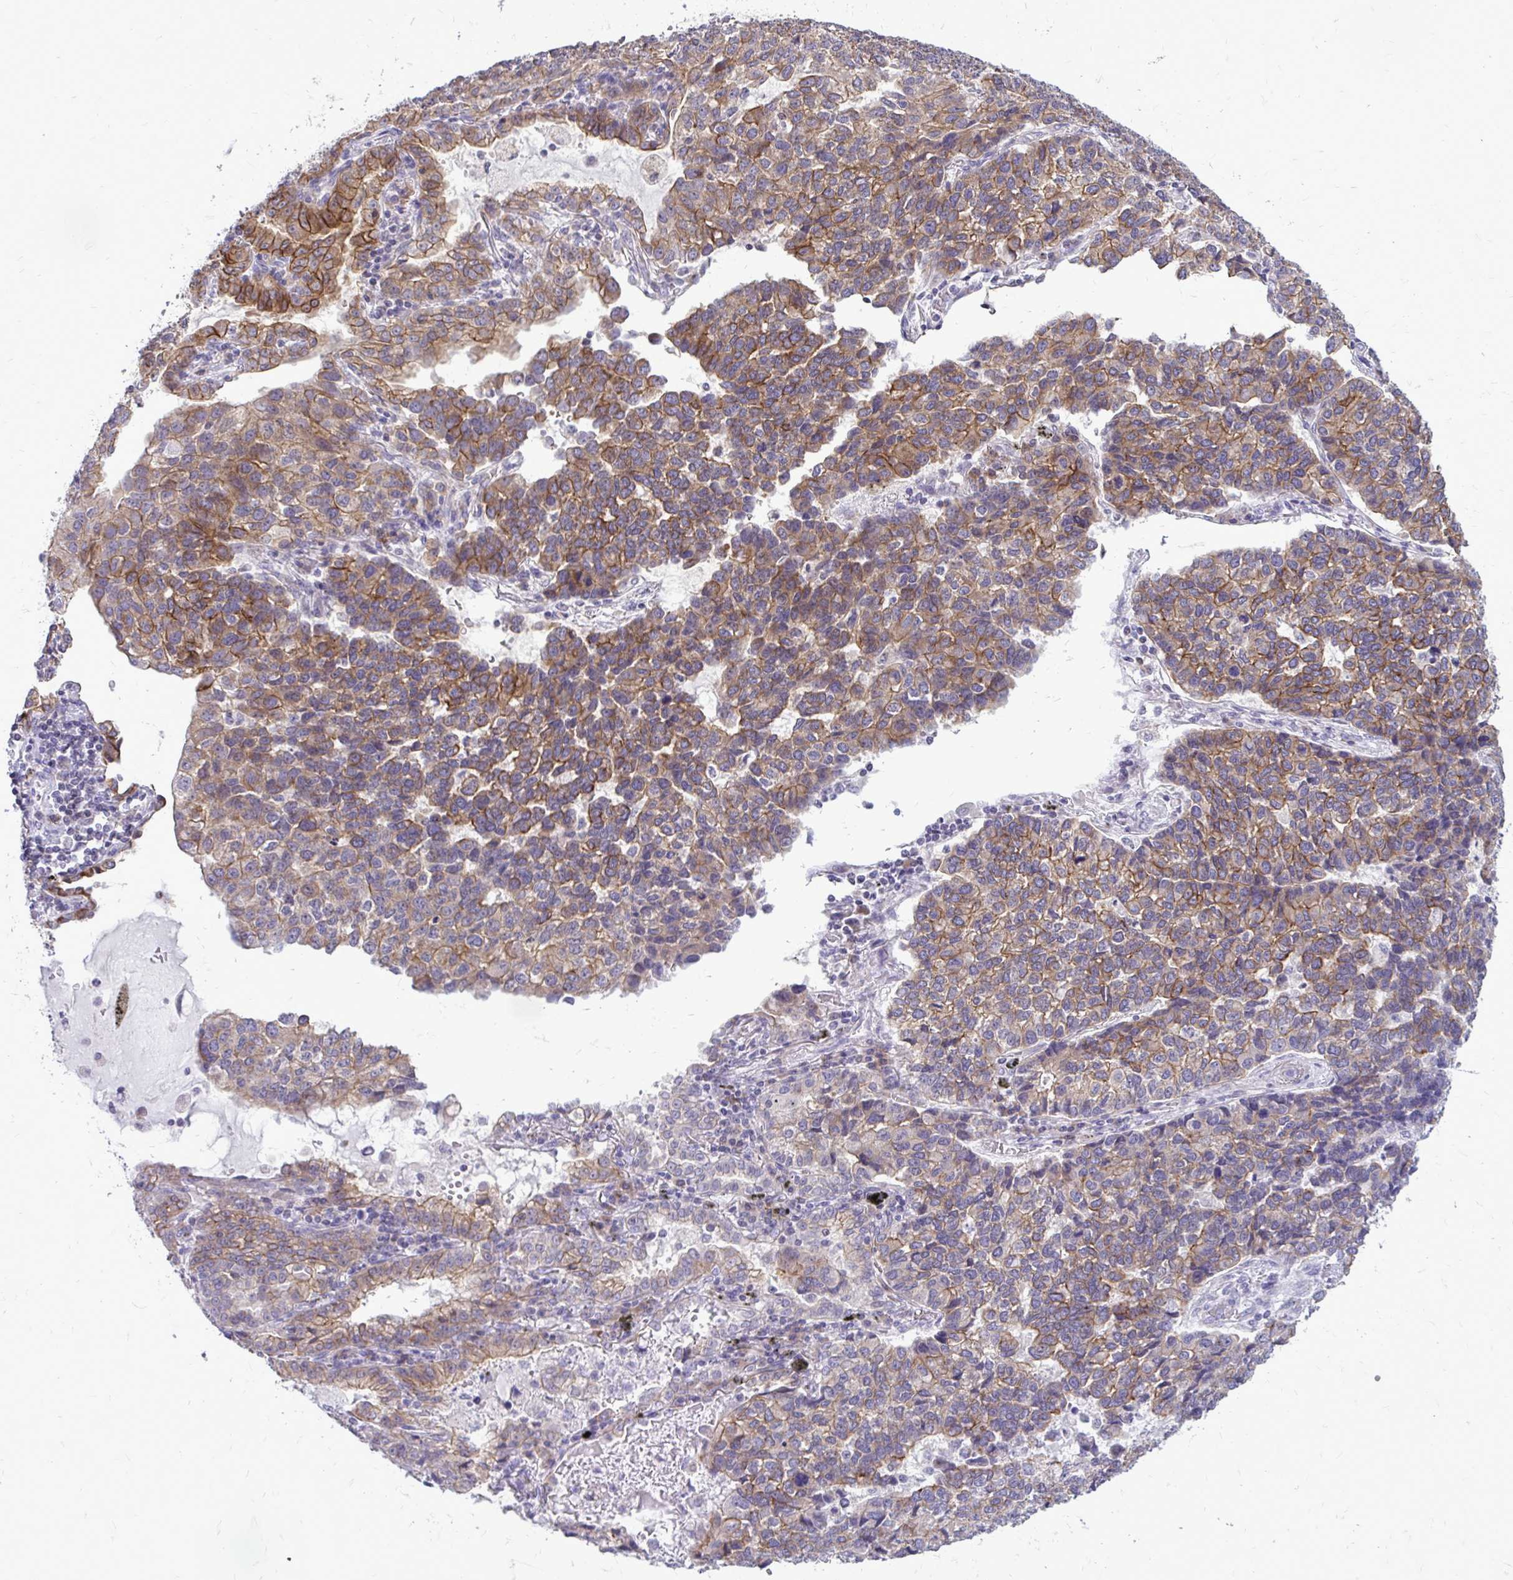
{"staining": {"intensity": "moderate", "quantity": ">75%", "location": "cytoplasmic/membranous"}, "tissue": "lung cancer", "cell_type": "Tumor cells", "image_type": "cancer", "snomed": [{"axis": "morphology", "description": "Adenocarcinoma, NOS"}, {"axis": "topography", "description": "Lymph node"}, {"axis": "topography", "description": "Lung"}], "caption": "Human adenocarcinoma (lung) stained with a protein marker displays moderate staining in tumor cells.", "gene": "SPTBN2", "patient": {"sex": "male", "age": 66}}